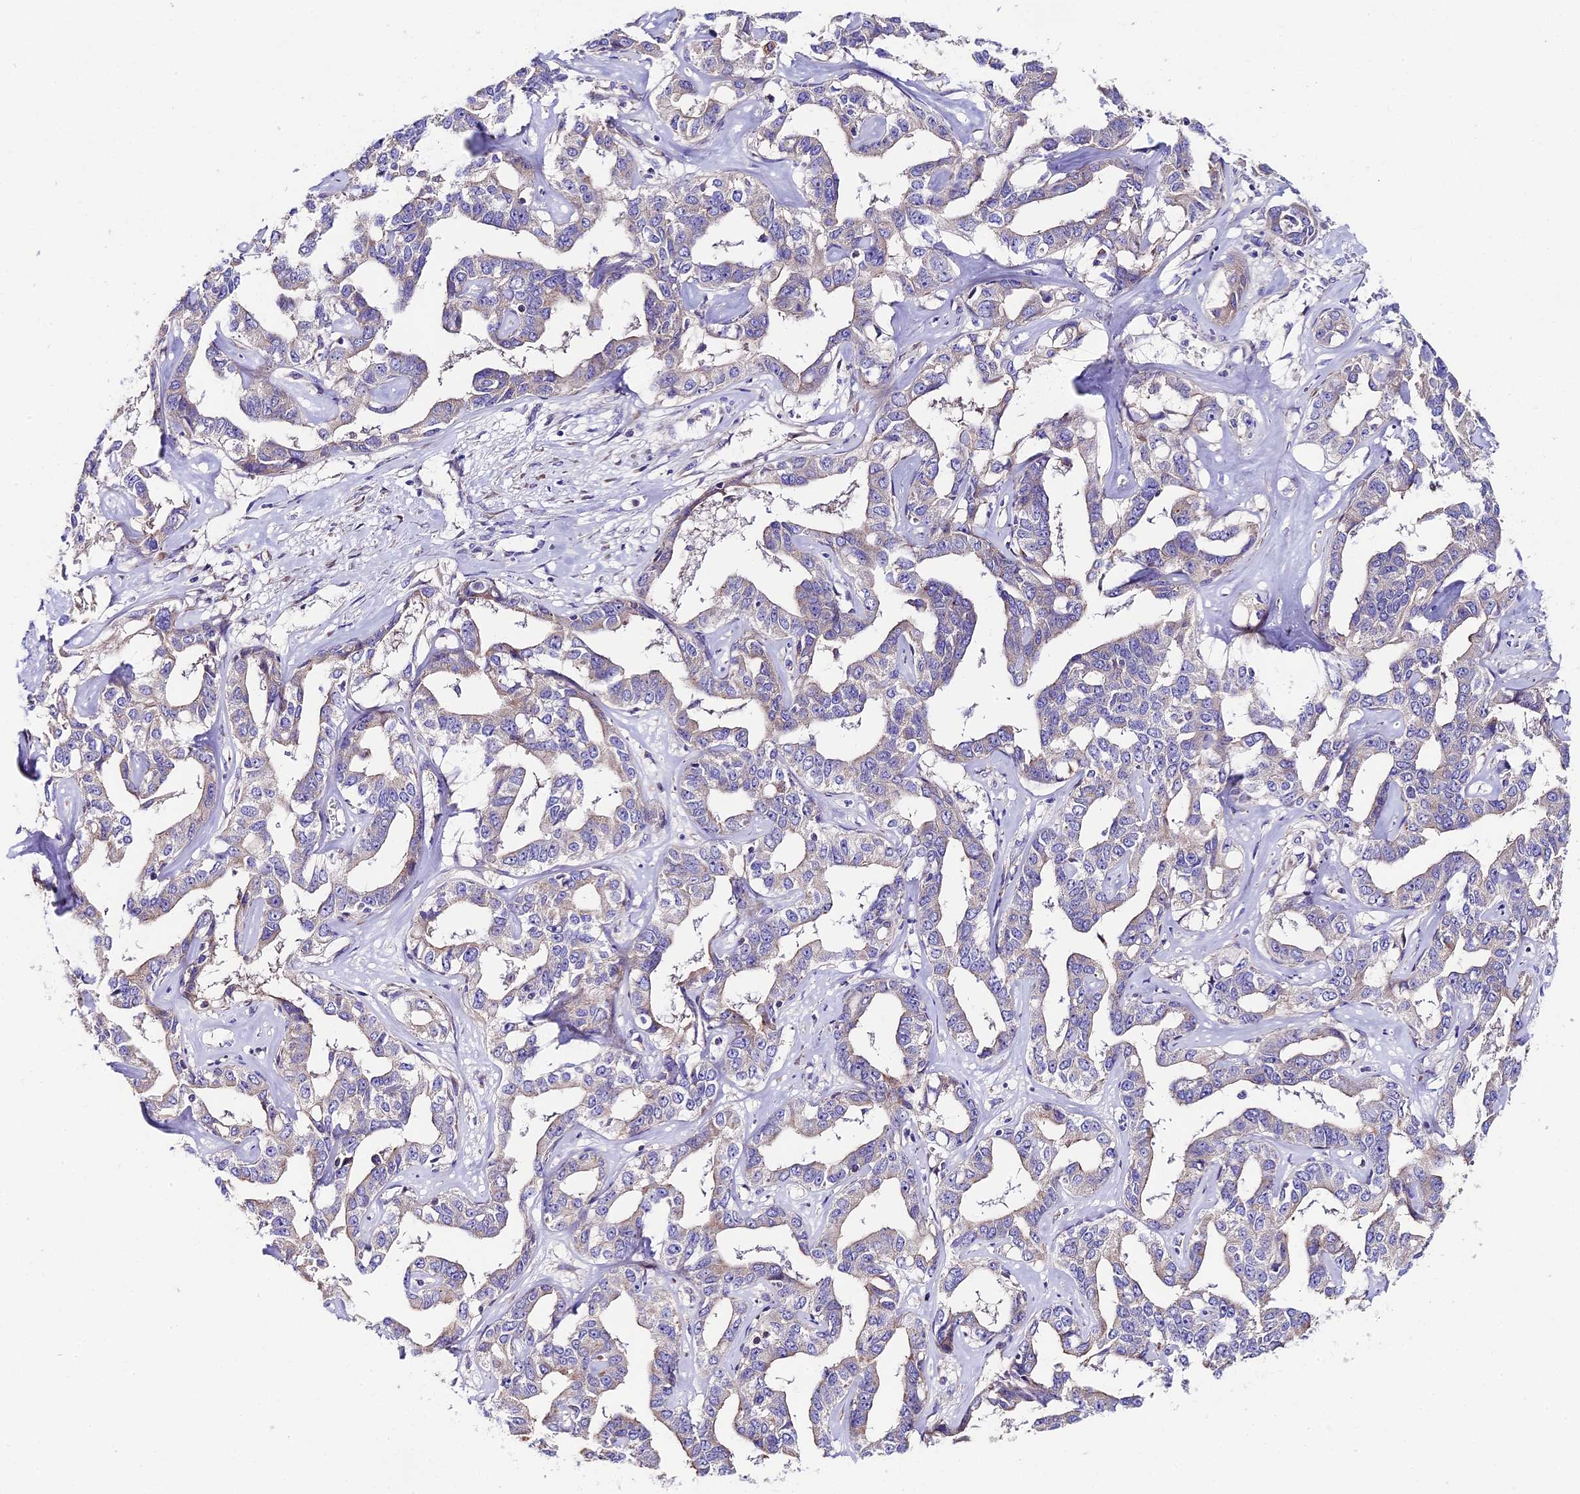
{"staining": {"intensity": "negative", "quantity": "none", "location": "none"}, "tissue": "liver cancer", "cell_type": "Tumor cells", "image_type": "cancer", "snomed": [{"axis": "morphology", "description": "Cholangiocarcinoma"}, {"axis": "topography", "description": "Liver"}], "caption": "The photomicrograph displays no staining of tumor cells in cholangiocarcinoma (liver).", "gene": "PIGU", "patient": {"sex": "male", "age": 59}}